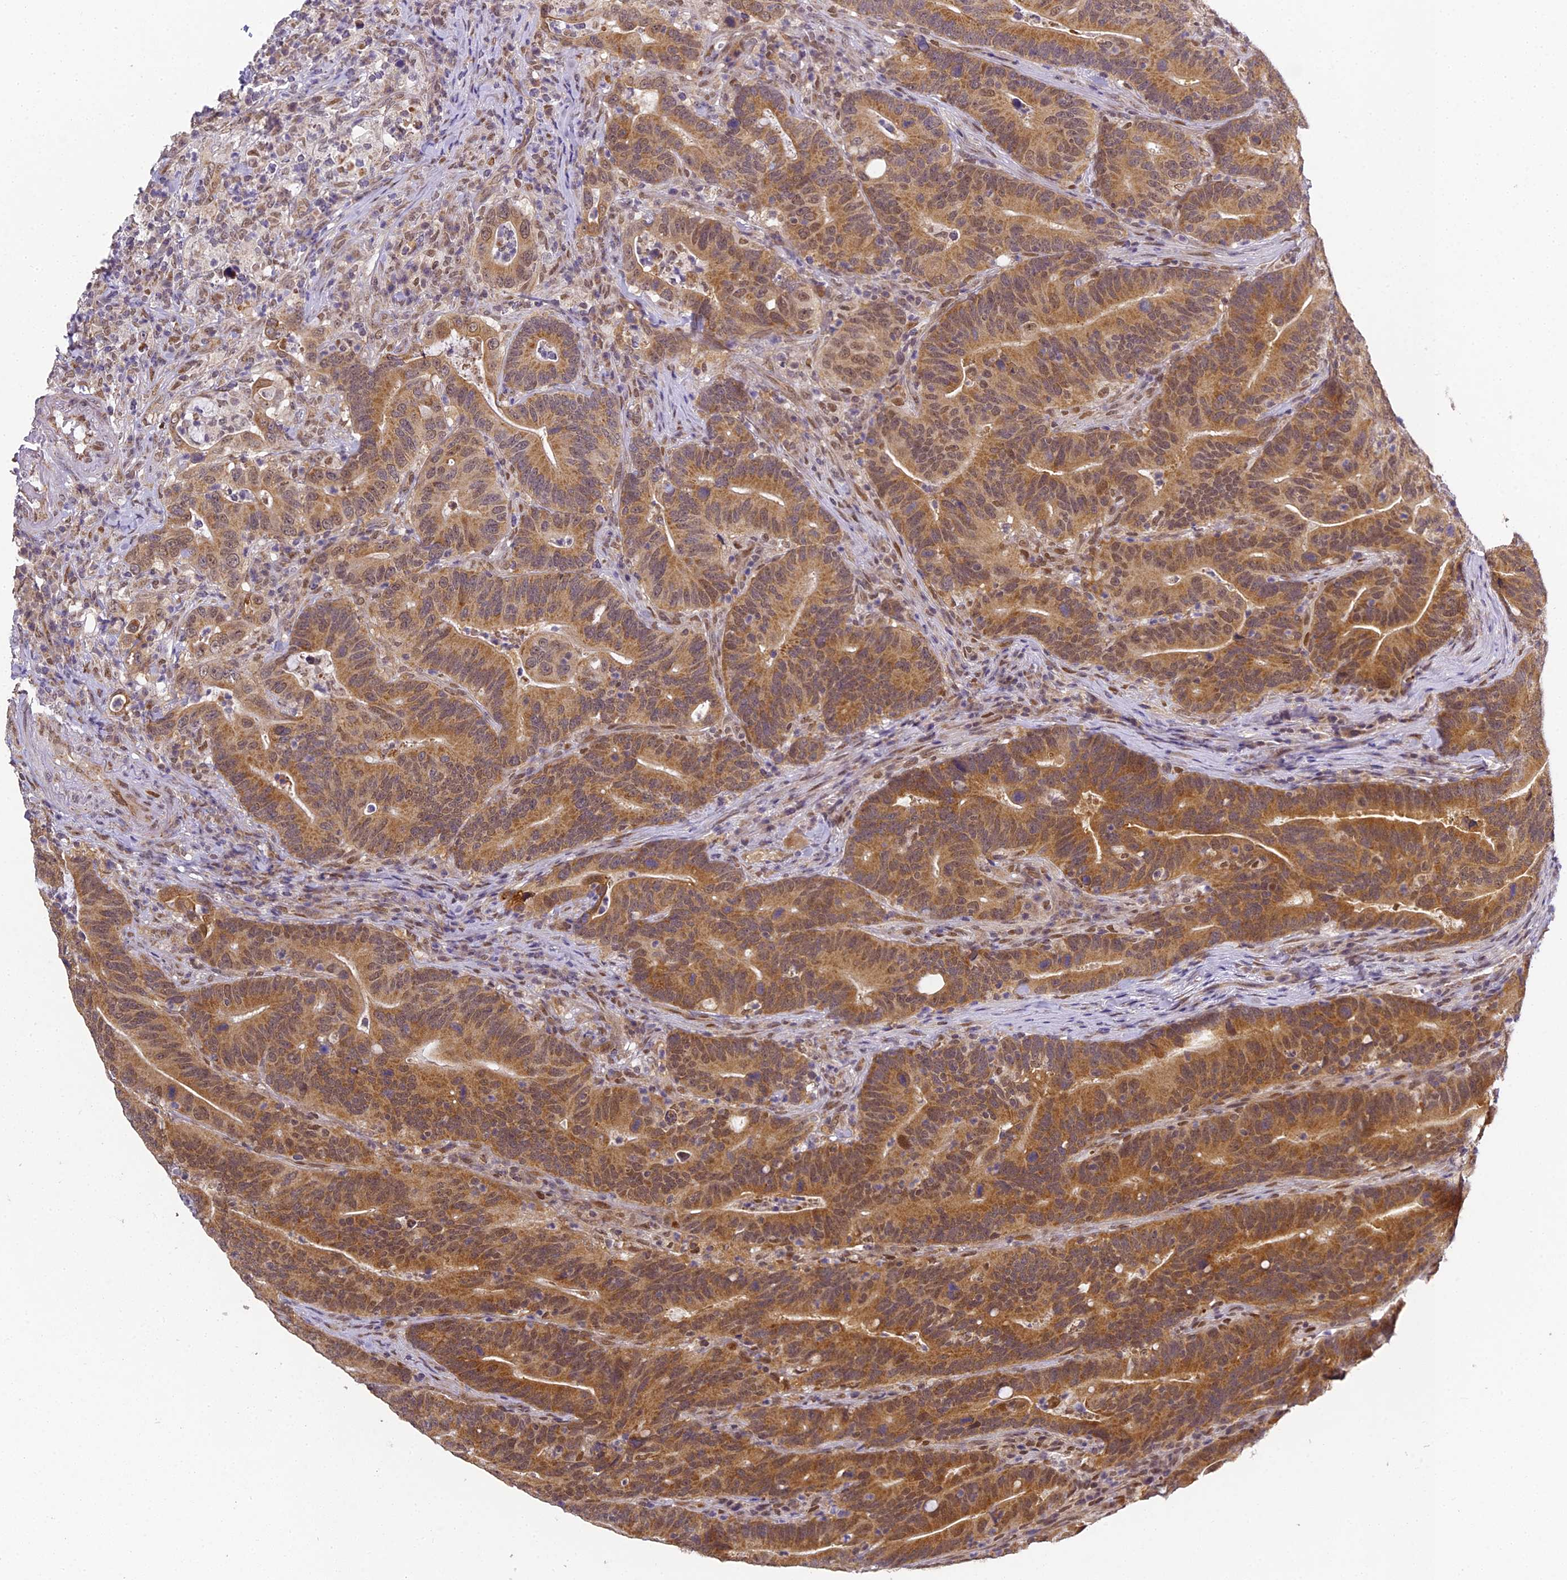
{"staining": {"intensity": "moderate", "quantity": ">75%", "location": "cytoplasmic/membranous,nuclear"}, "tissue": "colorectal cancer", "cell_type": "Tumor cells", "image_type": "cancer", "snomed": [{"axis": "morphology", "description": "Adenocarcinoma, NOS"}, {"axis": "topography", "description": "Colon"}], "caption": "Human colorectal cancer stained with a brown dye displays moderate cytoplasmic/membranous and nuclear positive staining in about >75% of tumor cells.", "gene": "DNAAF10", "patient": {"sex": "female", "age": 66}}